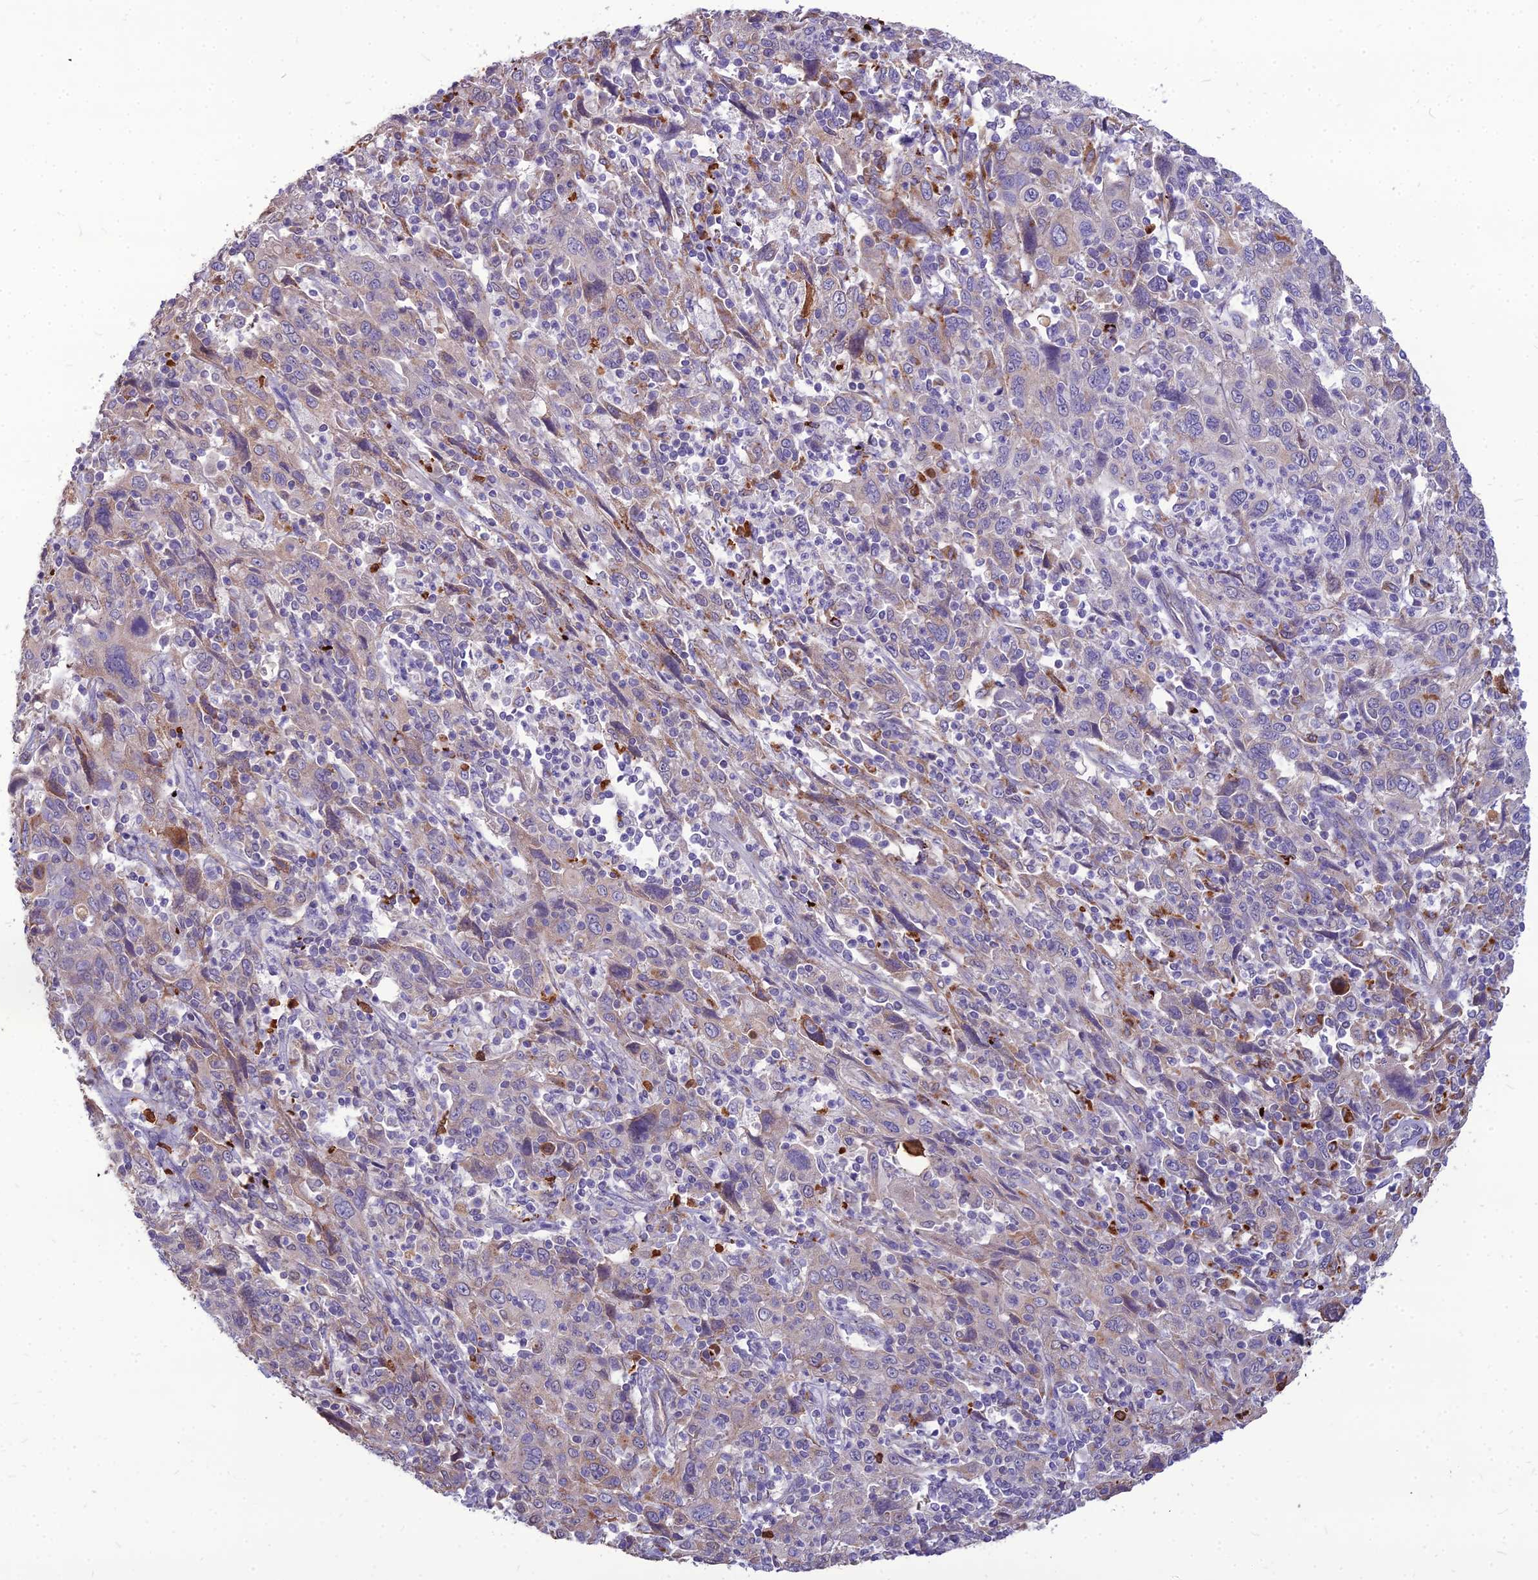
{"staining": {"intensity": "weak", "quantity": "<25%", "location": "cytoplasmic/membranous"}, "tissue": "cervical cancer", "cell_type": "Tumor cells", "image_type": "cancer", "snomed": [{"axis": "morphology", "description": "Squamous cell carcinoma, NOS"}, {"axis": "topography", "description": "Cervix"}], "caption": "This is an immunohistochemistry photomicrograph of human cervical squamous cell carcinoma. There is no expression in tumor cells.", "gene": "PCED1B", "patient": {"sex": "female", "age": 46}}